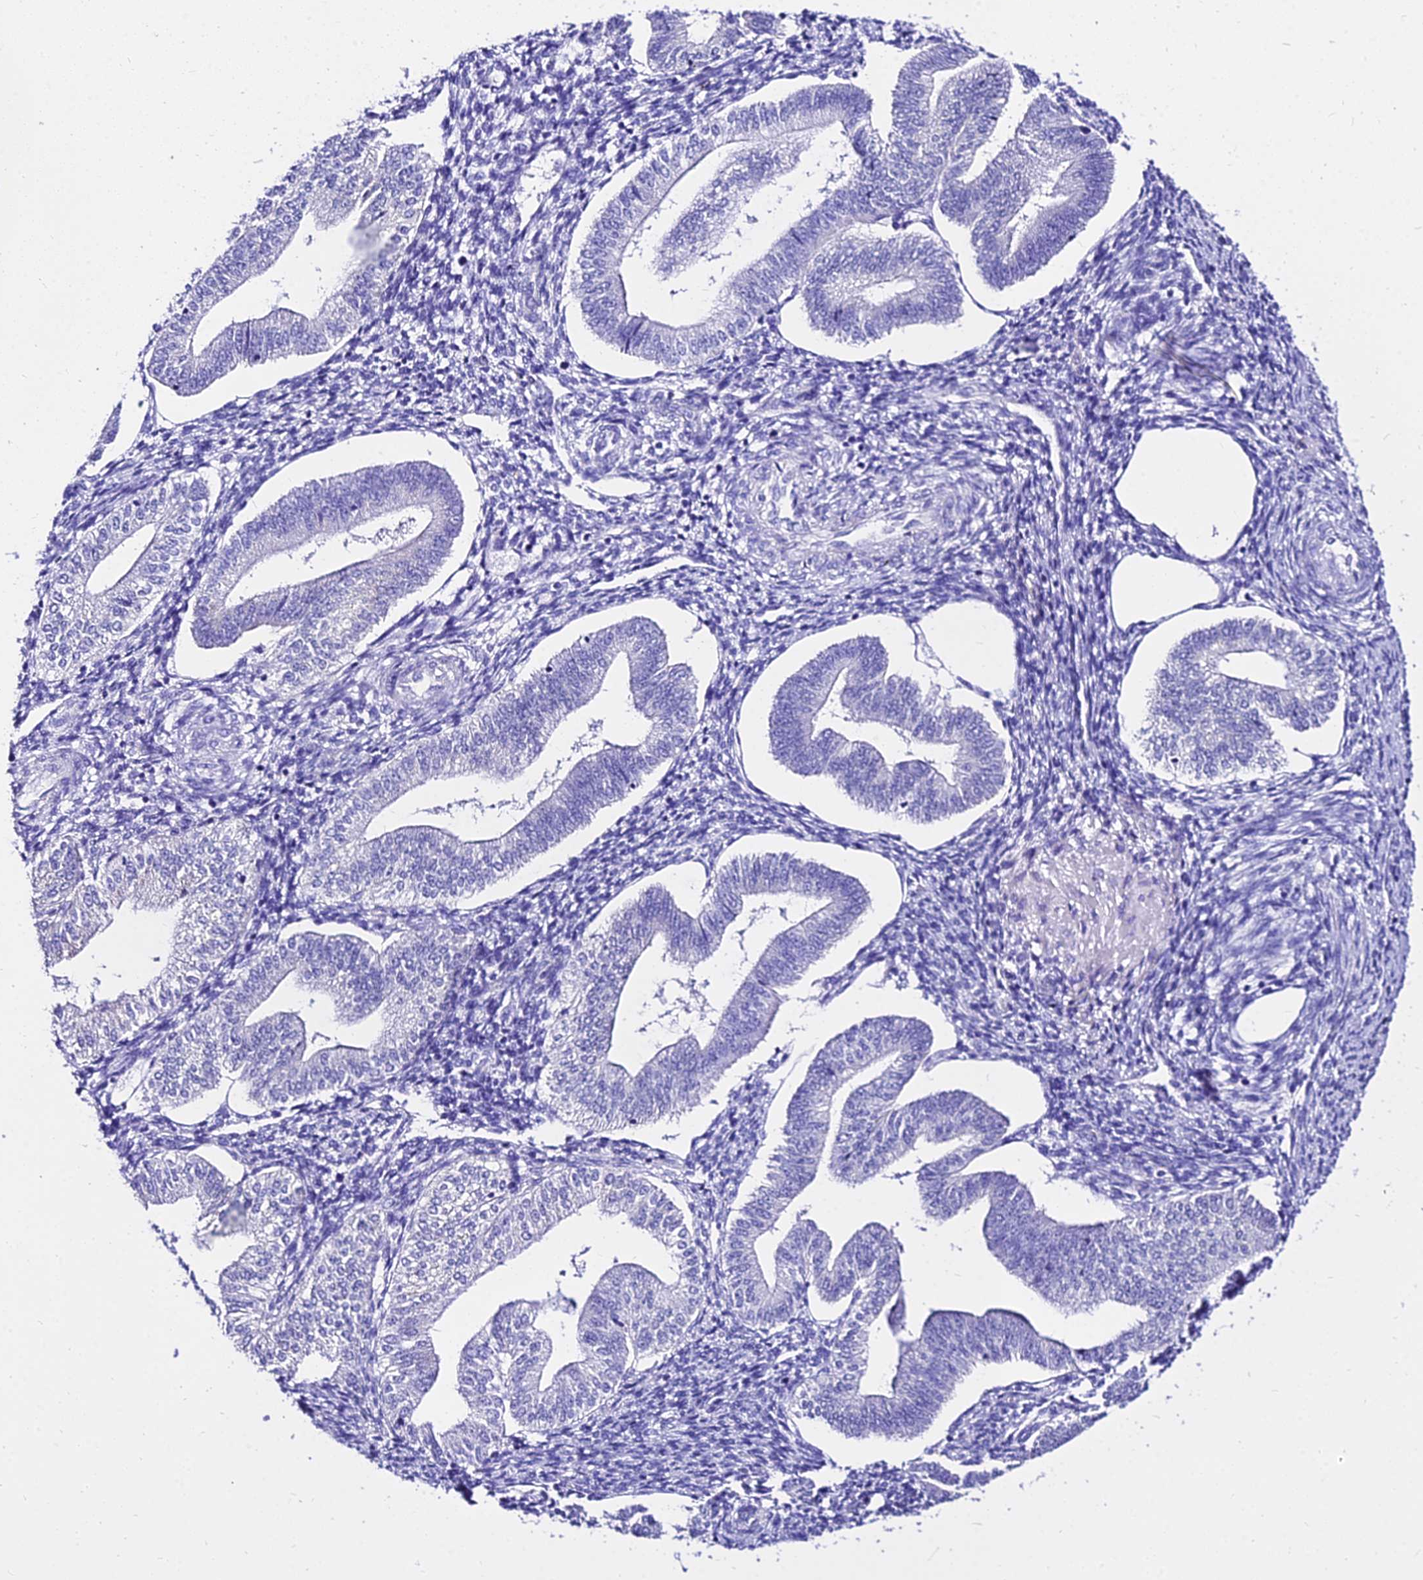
{"staining": {"intensity": "negative", "quantity": "none", "location": "none"}, "tissue": "endometrium", "cell_type": "Cells in endometrial stroma", "image_type": "normal", "snomed": [{"axis": "morphology", "description": "Normal tissue, NOS"}, {"axis": "topography", "description": "Endometrium"}], "caption": "This is an immunohistochemistry photomicrograph of benign endometrium. There is no positivity in cells in endometrial stroma.", "gene": "DEFB106A", "patient": {"sex": "female", "age": 34}}